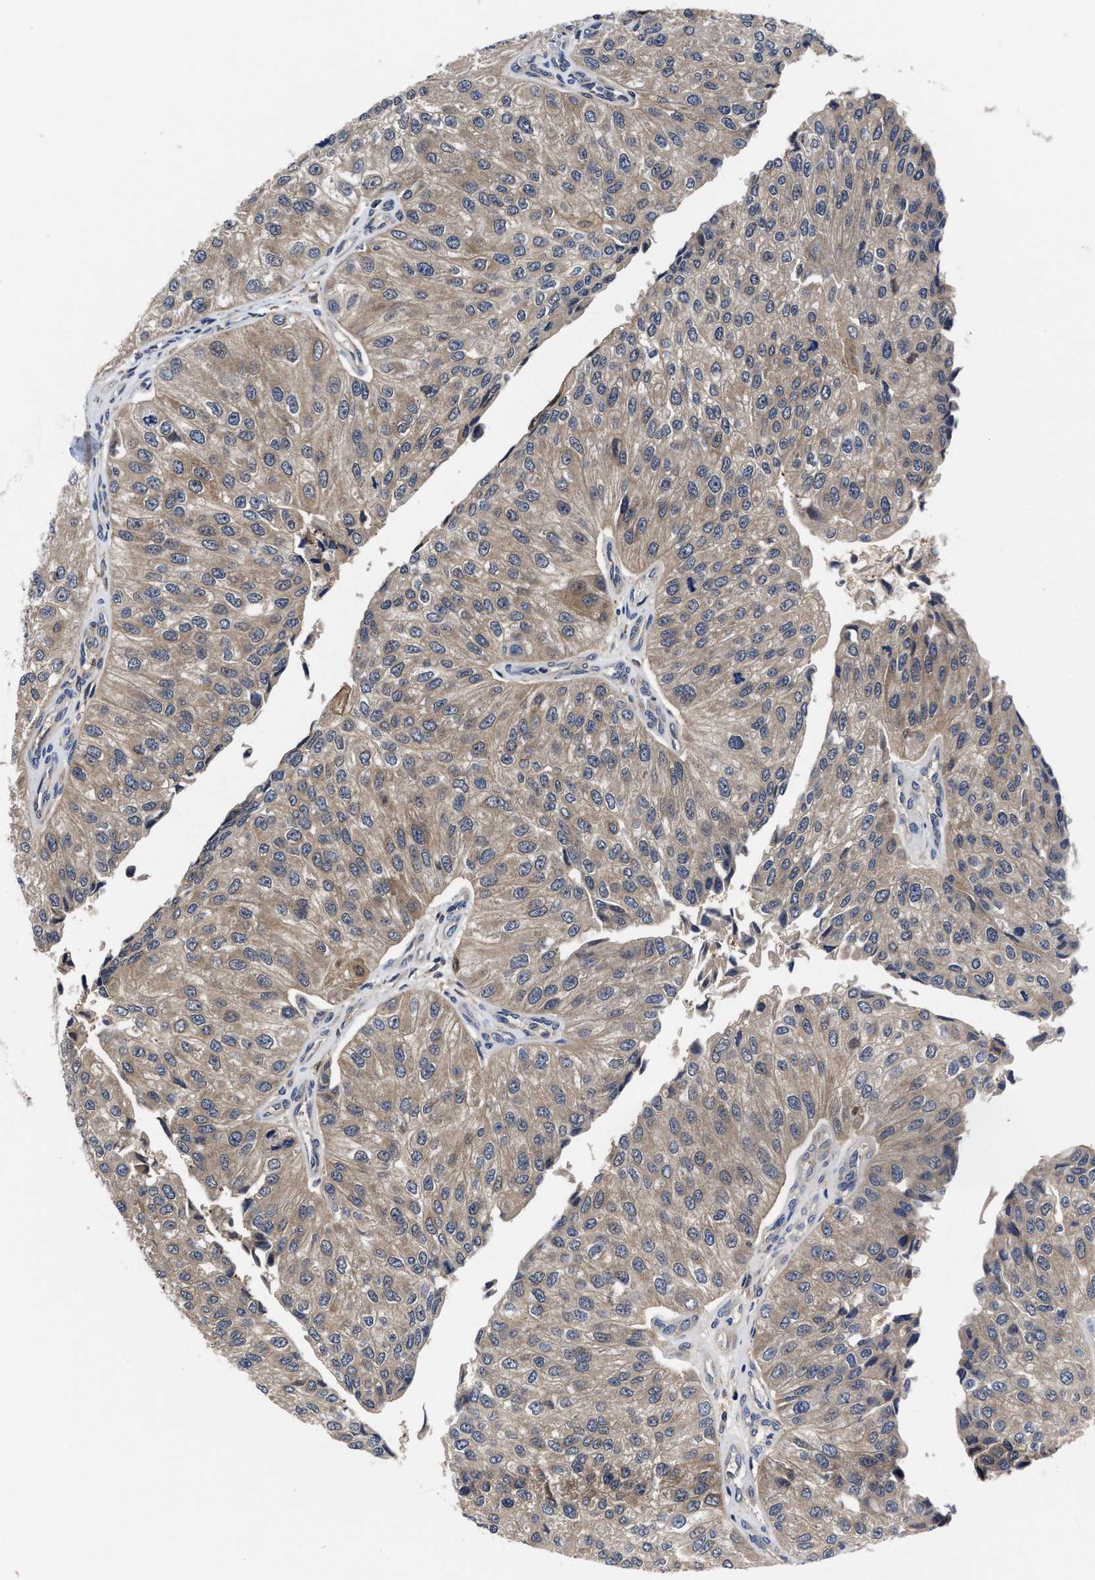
{"staining": {"intensity": "weak", "quantity": ">75%", "location": "cytoplasmic/membranous"}, "tissue": "urothelial cancer", "cell_type": "Tumor cells", "image_type": "cancer", "snomed": [{"axis": "morphology", "description": "Urothelial carcinoma, High grade"}, {"axis": "topography", "description": "Kidney"}, {"axis": "topography", "description": "Urinary bladder"}], "caption": "Brown immunohistochemical staining in human urothelial cancer displays weak cytoplasmic/membranous staining in approximately >75% of tumor cells. Using DAB (brown) and hematoxylin (blue) stains, captured at high magnification using brightfield microscopy.", "gene": "KIF12", "patient": {"sex": "male", "age": 77}}